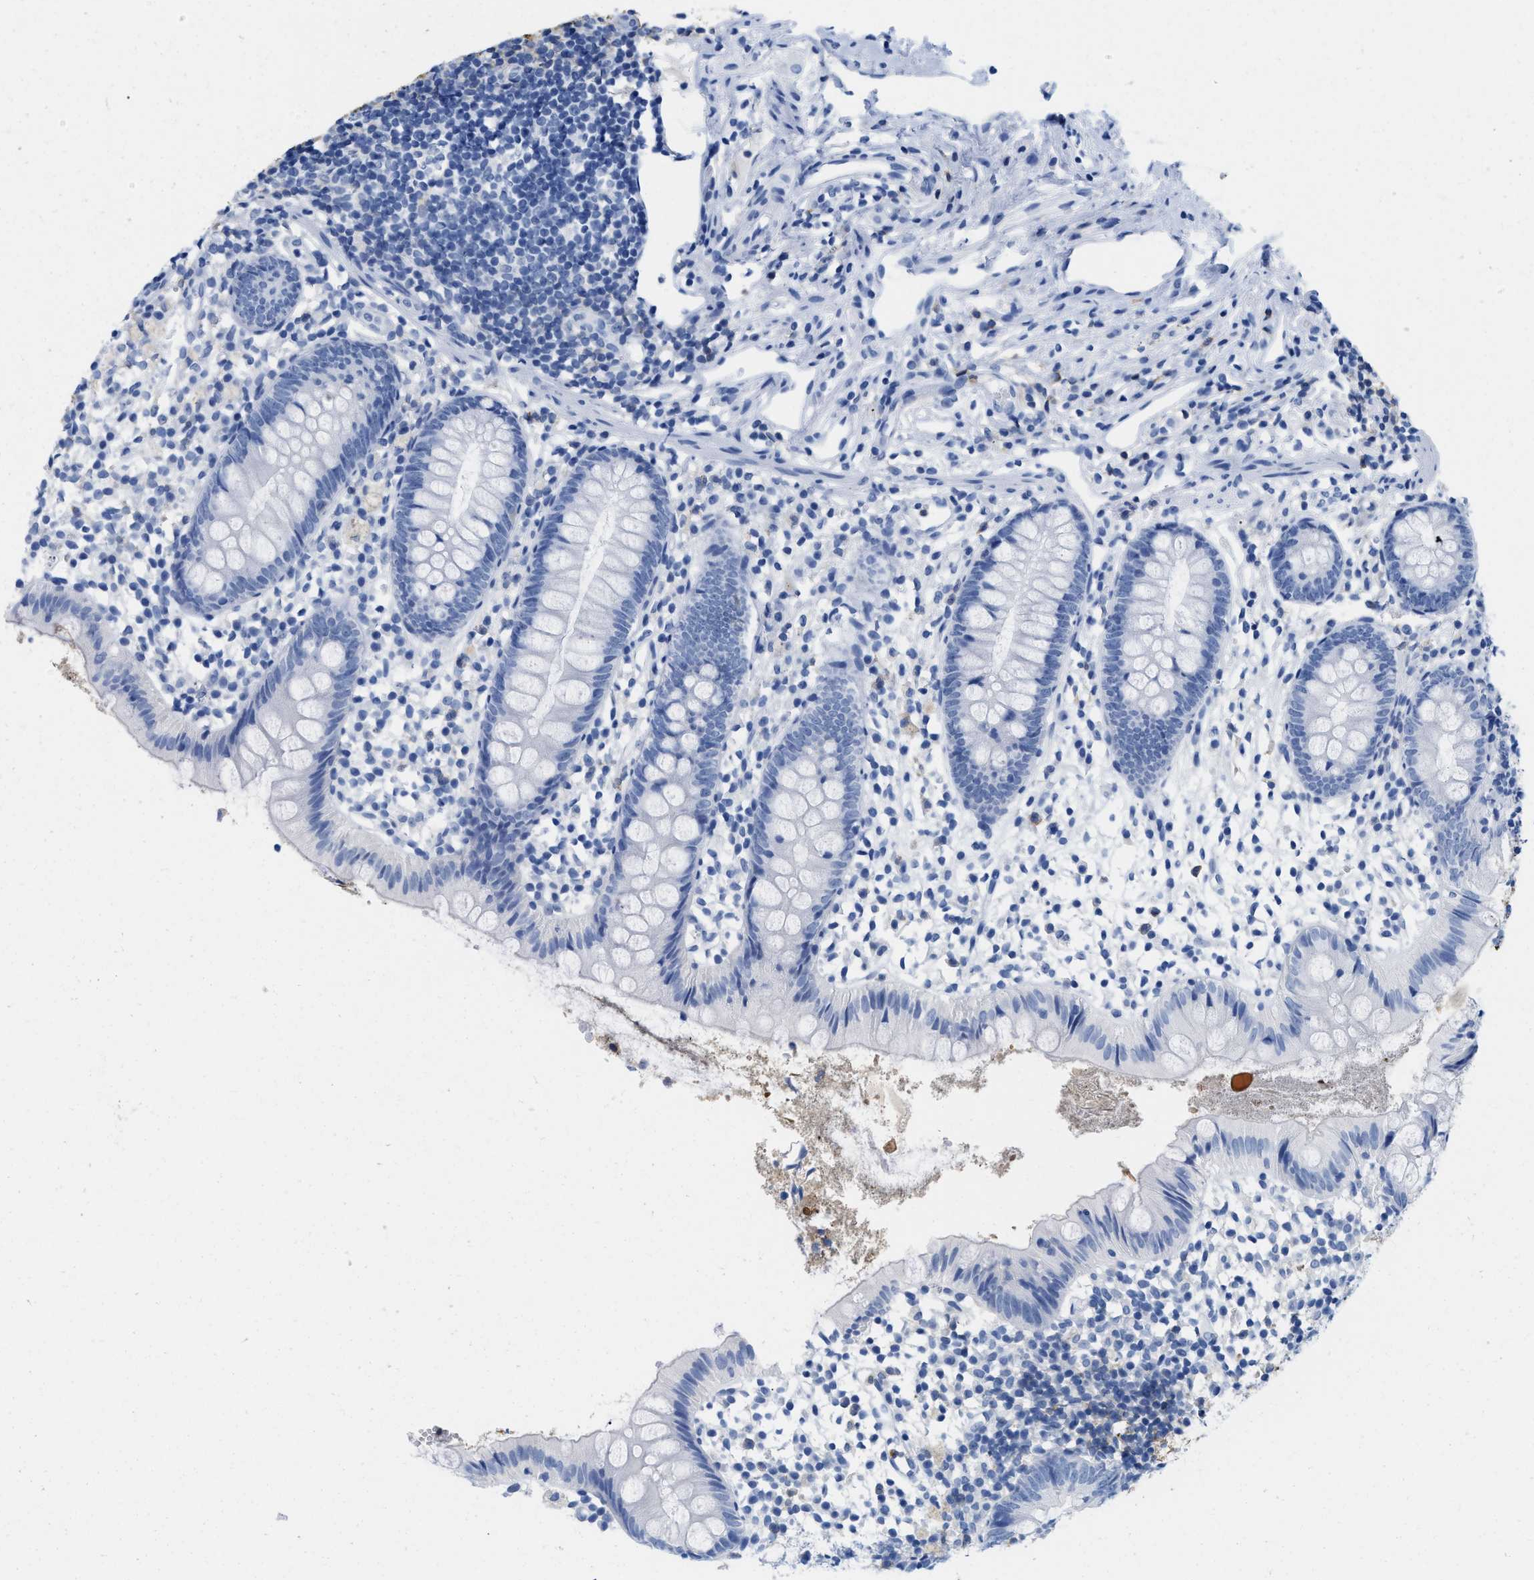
{"staining": {"intensity": "negative", "quantity": "none", "location": "none"}, "tissue": "appendix", "cell_type": "Glandular cells", "image_type": "normal", "snomed": [{"axis": "morphology", "description": "Normal tissue, NOS"}, {"axis": "topography", "description": "Appendix"}], "caption": "High magnification brightfield microscopy of benign appendix stained with DAB (3,3'-diaminobenzidine) (brown) and counterstained with hematoxylin (blue): glandular cells show no significant staining. The staining was performed using DAB to visualize the protein expression in brown, while the nuclei were stained in blue with hematoxylin (Magnification: 20x).", "gene": "CR1", "patient": {"sex": "female", "age": 20}}